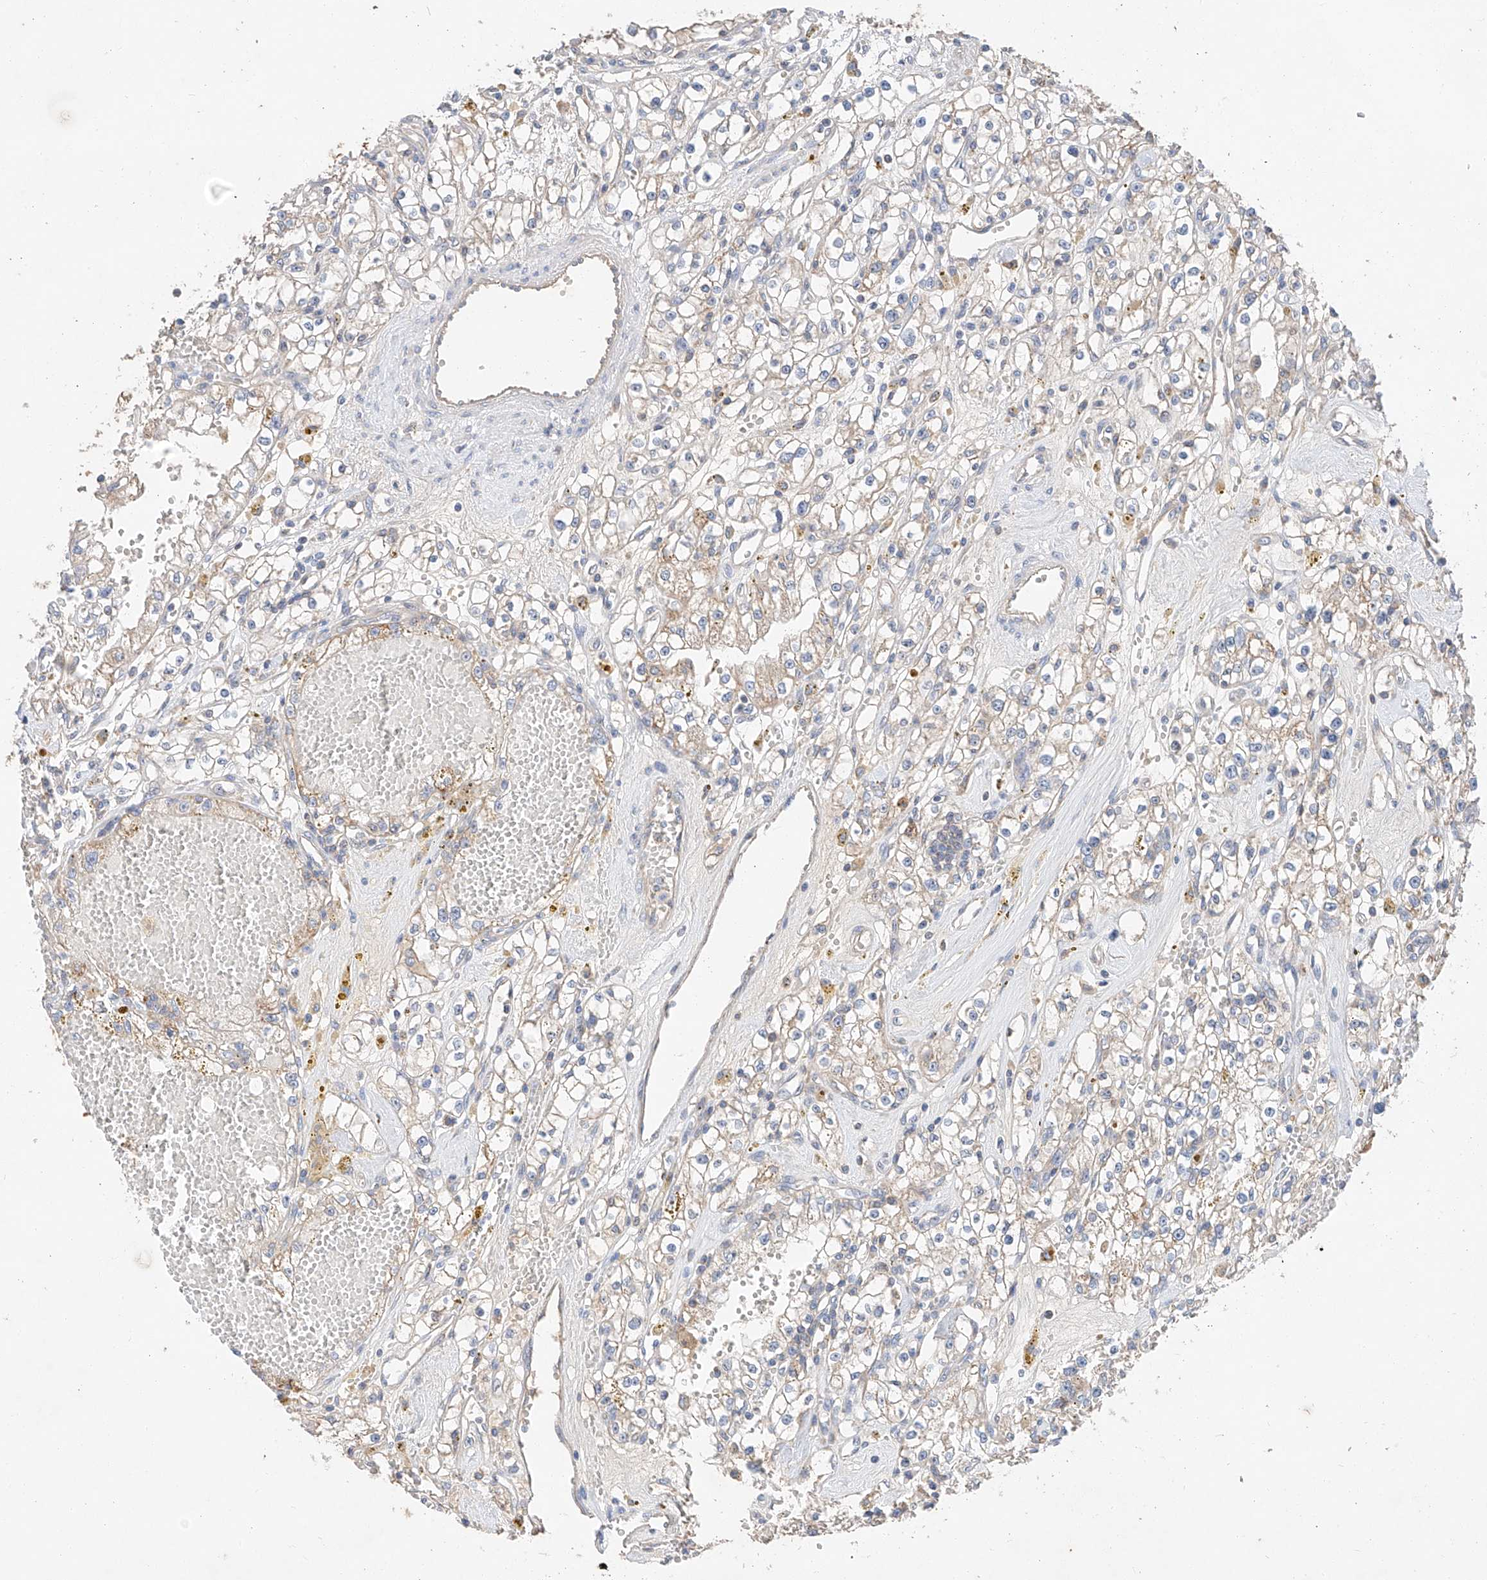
{"staining": {"intensity": "weak", "quantity": "<25%", "location": "cytoplasmic/membranous"}, "tissue": "renal cancer", "cell_type": "Tumor cells", "image_type": "cancer", "snomed": [{"axis": "morphology", "description": "Adenocarcinoma, NOS"}, {"axis": "topography", "description": "Kidney"}], "caption": "IHC image of neoplastic tissue: renal cancer stained with DAB (3,3'-diaminobenzidine) exhibits no significant protein positivity in tumor cells.", "gene": "RUSC1", "patient": {"sex": "male", "age": 56}}